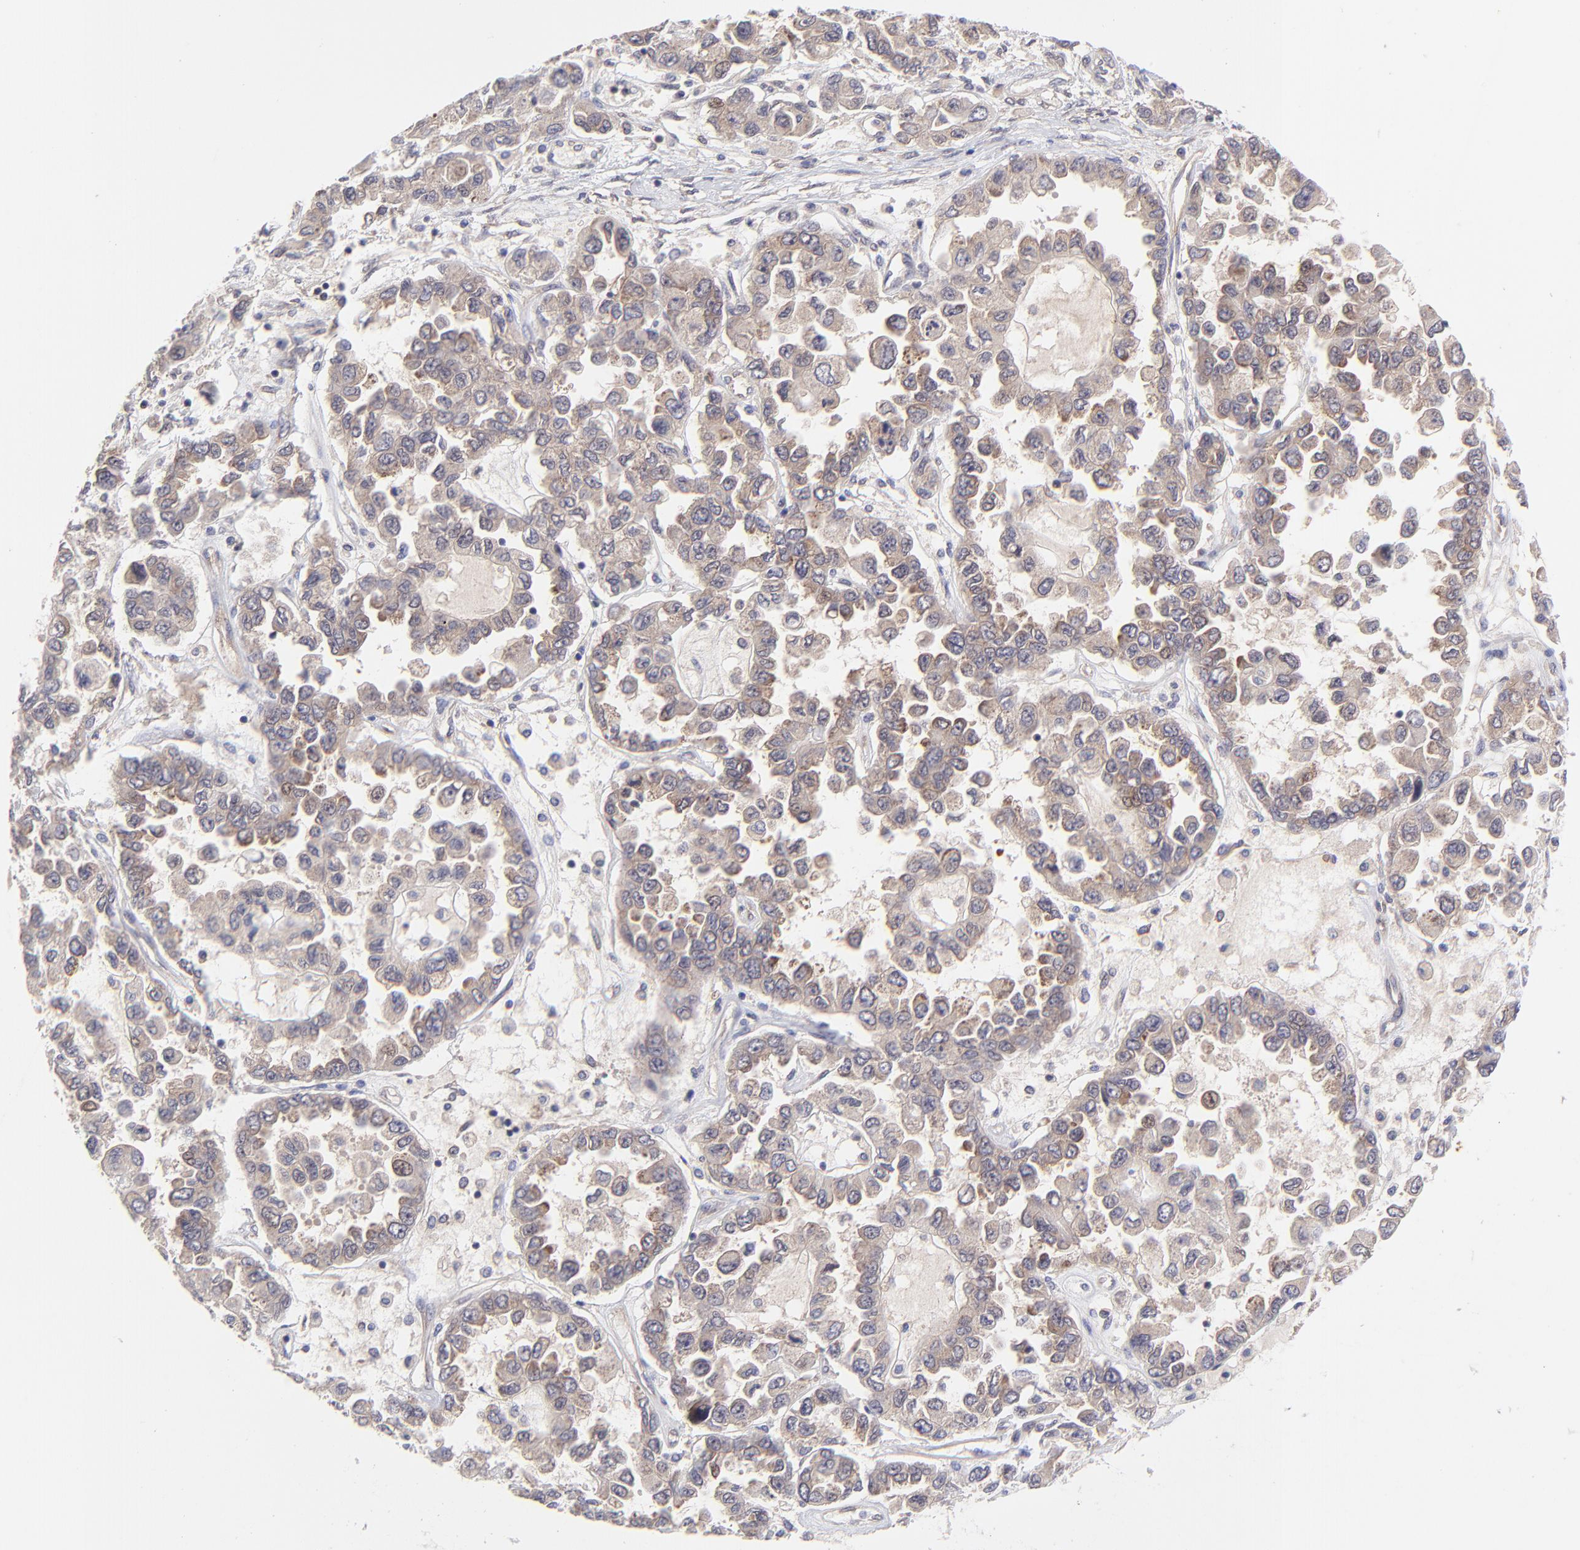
{"staining": {"intensity": "weak", "quantity": "<25%", "location": "cytoplasmic/membranous"}, "tissue": "ovarian cancer", "cell_type": "Tumor cells", "image_type": "cancer", "snomed": [{"axis": "morphology", "description": "Cystadenocarcinoma, serous, NOS"}, {"axis": "topography", "description": "Ovary"}], "caption": "There is no significant staining in tumor cells of ovarian serous cystadenocarcinoma.", "gene": "TNRC6B", "patient": {"sex": "female", "age": 84}}